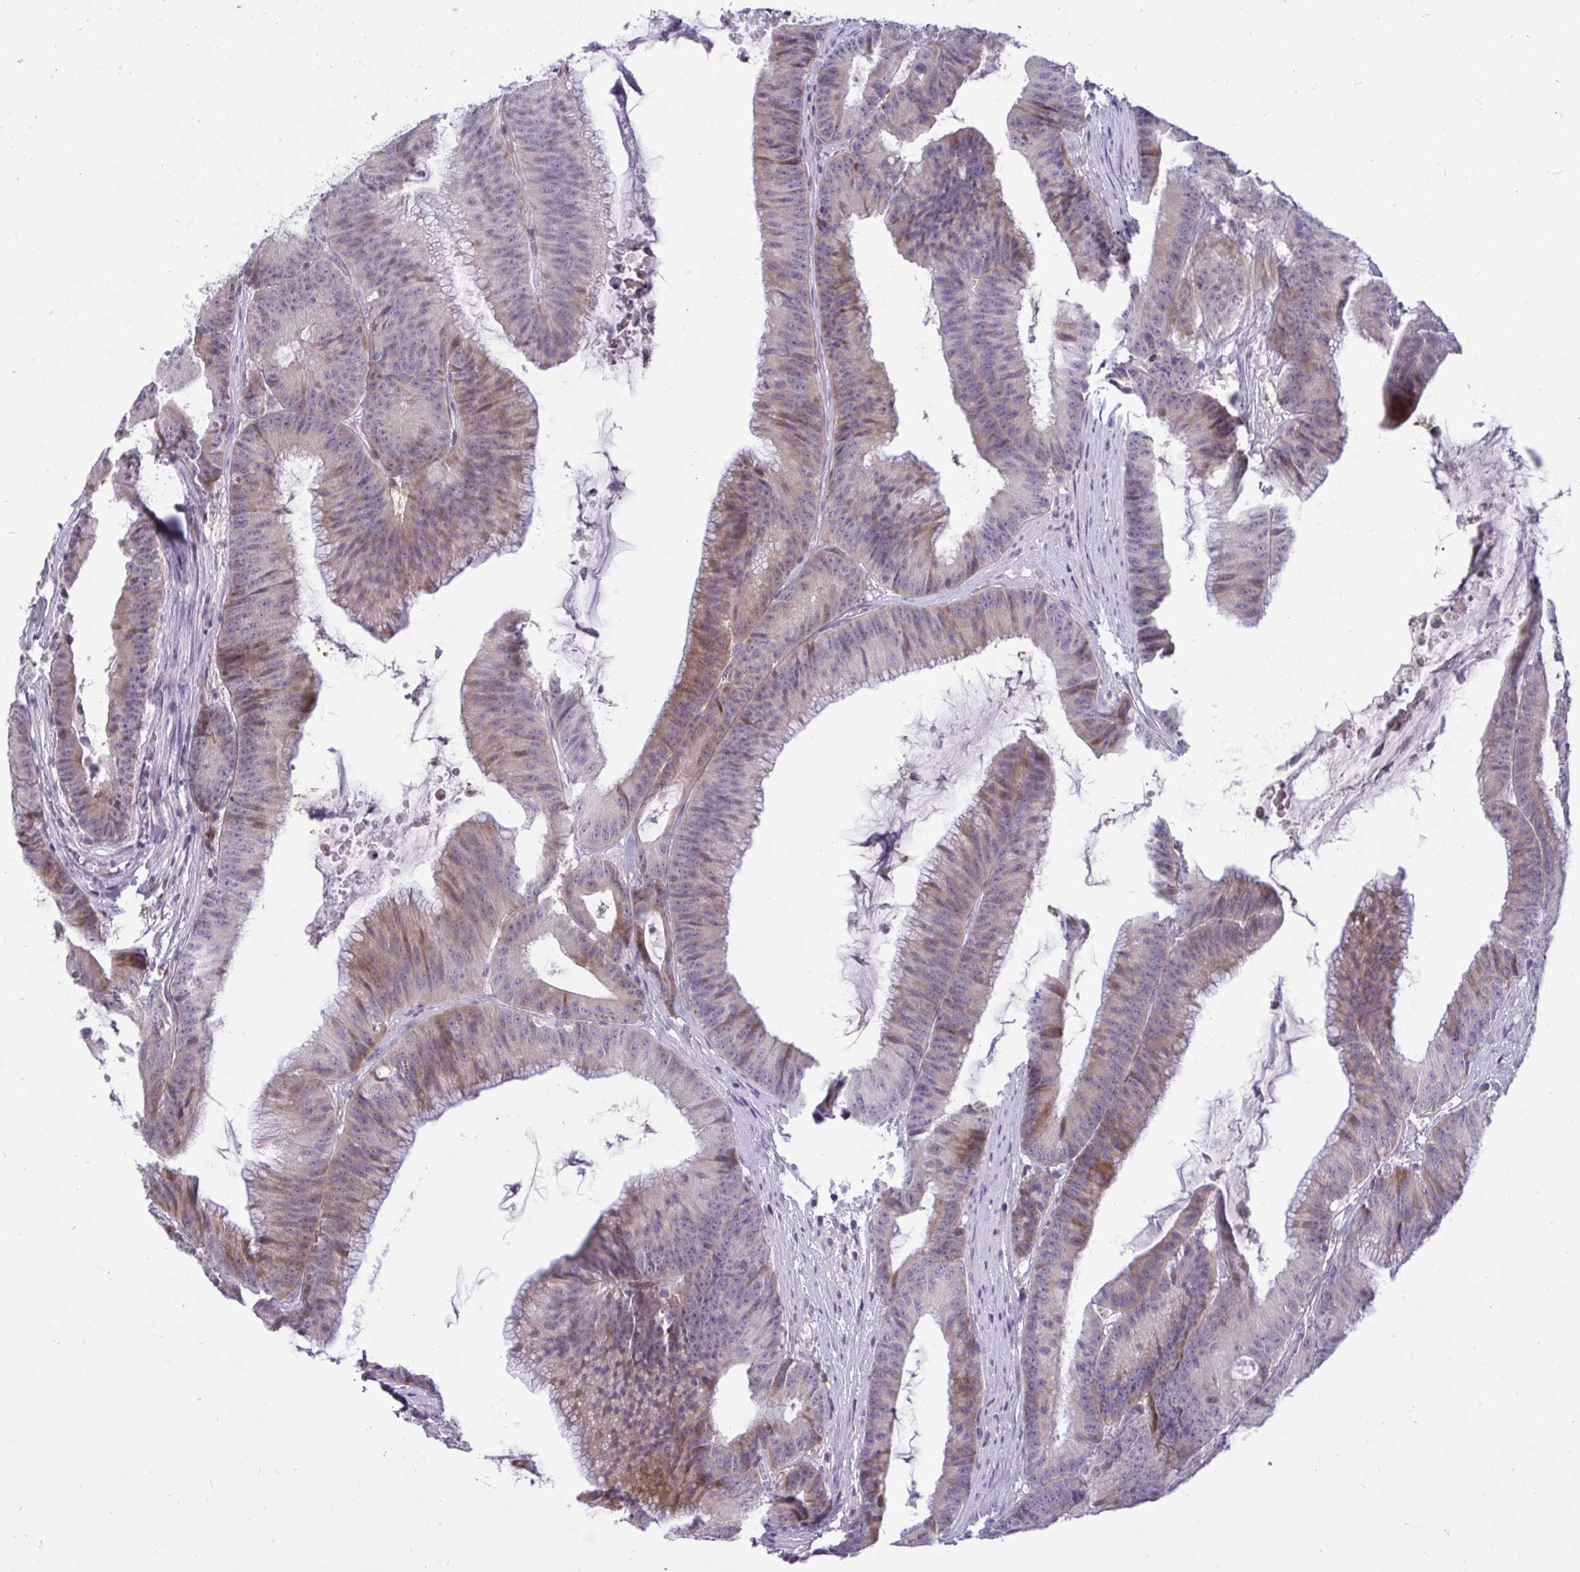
{"staining": {"intensity": "moderate", "quantity": "<25%", "location": "cytoplasmic/membranous"}, "tissue": "colorectal cancer", "cell_type": "Tumor cells", "image_type": "cancer", "snomed": [{"axis": "morphology", "description": "Adenocarcinoma, NOS"}, {"axis": "topography", "description": "Colon"}], "caption": "Immunohistochemical staining of colorectal cancer reveals moderate cytoplasmic/membranous protein expression in approximately <25% of tumor cells.", "gene": "EPOP", "patient": {"sex": "female", "age": 78}}